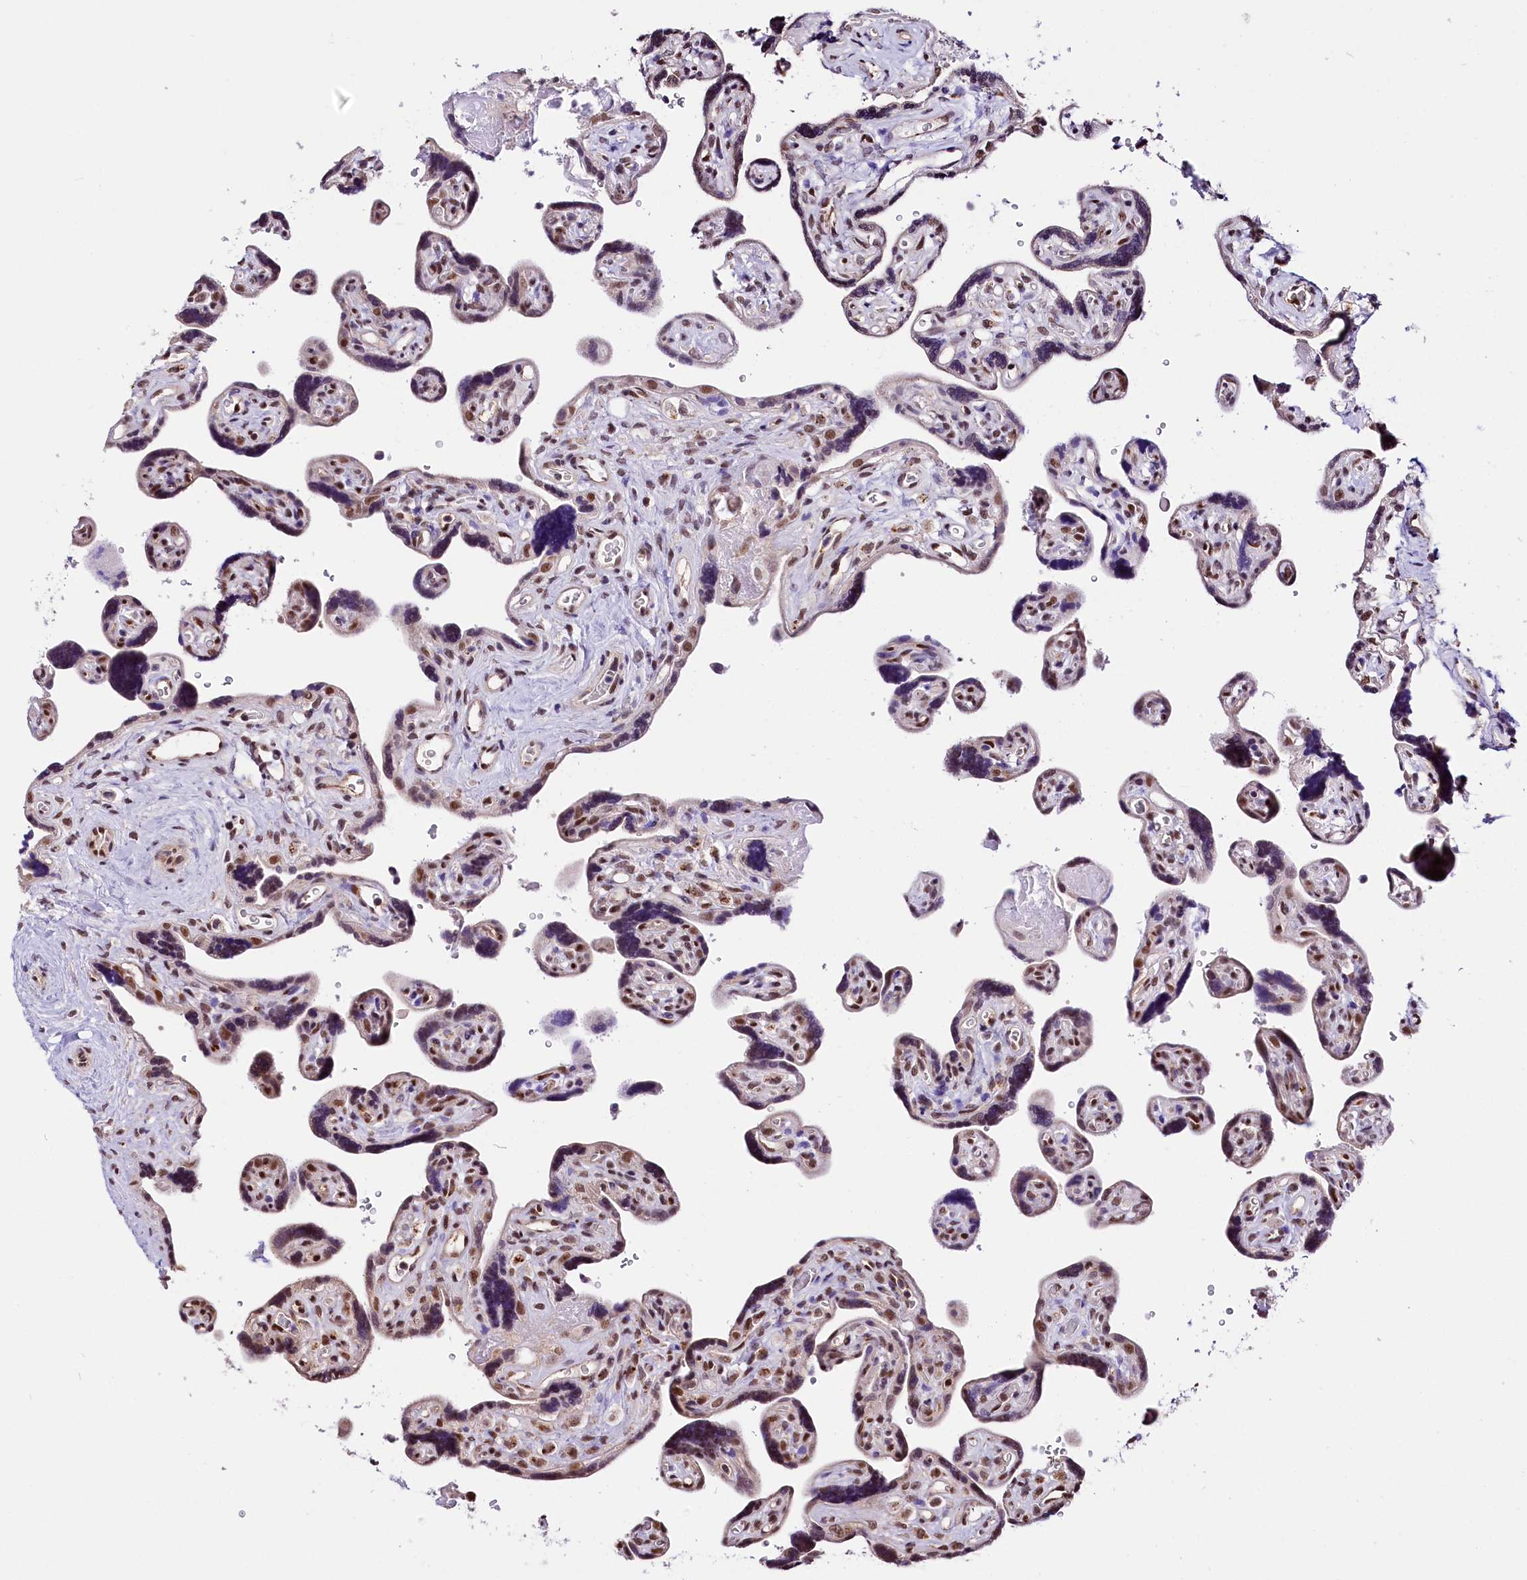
{"staining": {"intensity": "moderate", "quantity": "25%-75%", "location": "nuclear"}, "tissue": "placenta", "cell_type": "Trophoblastic cells", "image_type": "normal", "snomed": [{"axis": "morphology", "description": "Normal tissue, NOS"}, {"axis": "topography", "description": "Placenta"}], "caption": "Immunohistochemical staining of benign placenta exhibits moderate nuclear protein positivity in about 25%-75% of trophoblastic cells.", "gene": "MRPL54", "patient": {"sex": "female", "age": 39}}